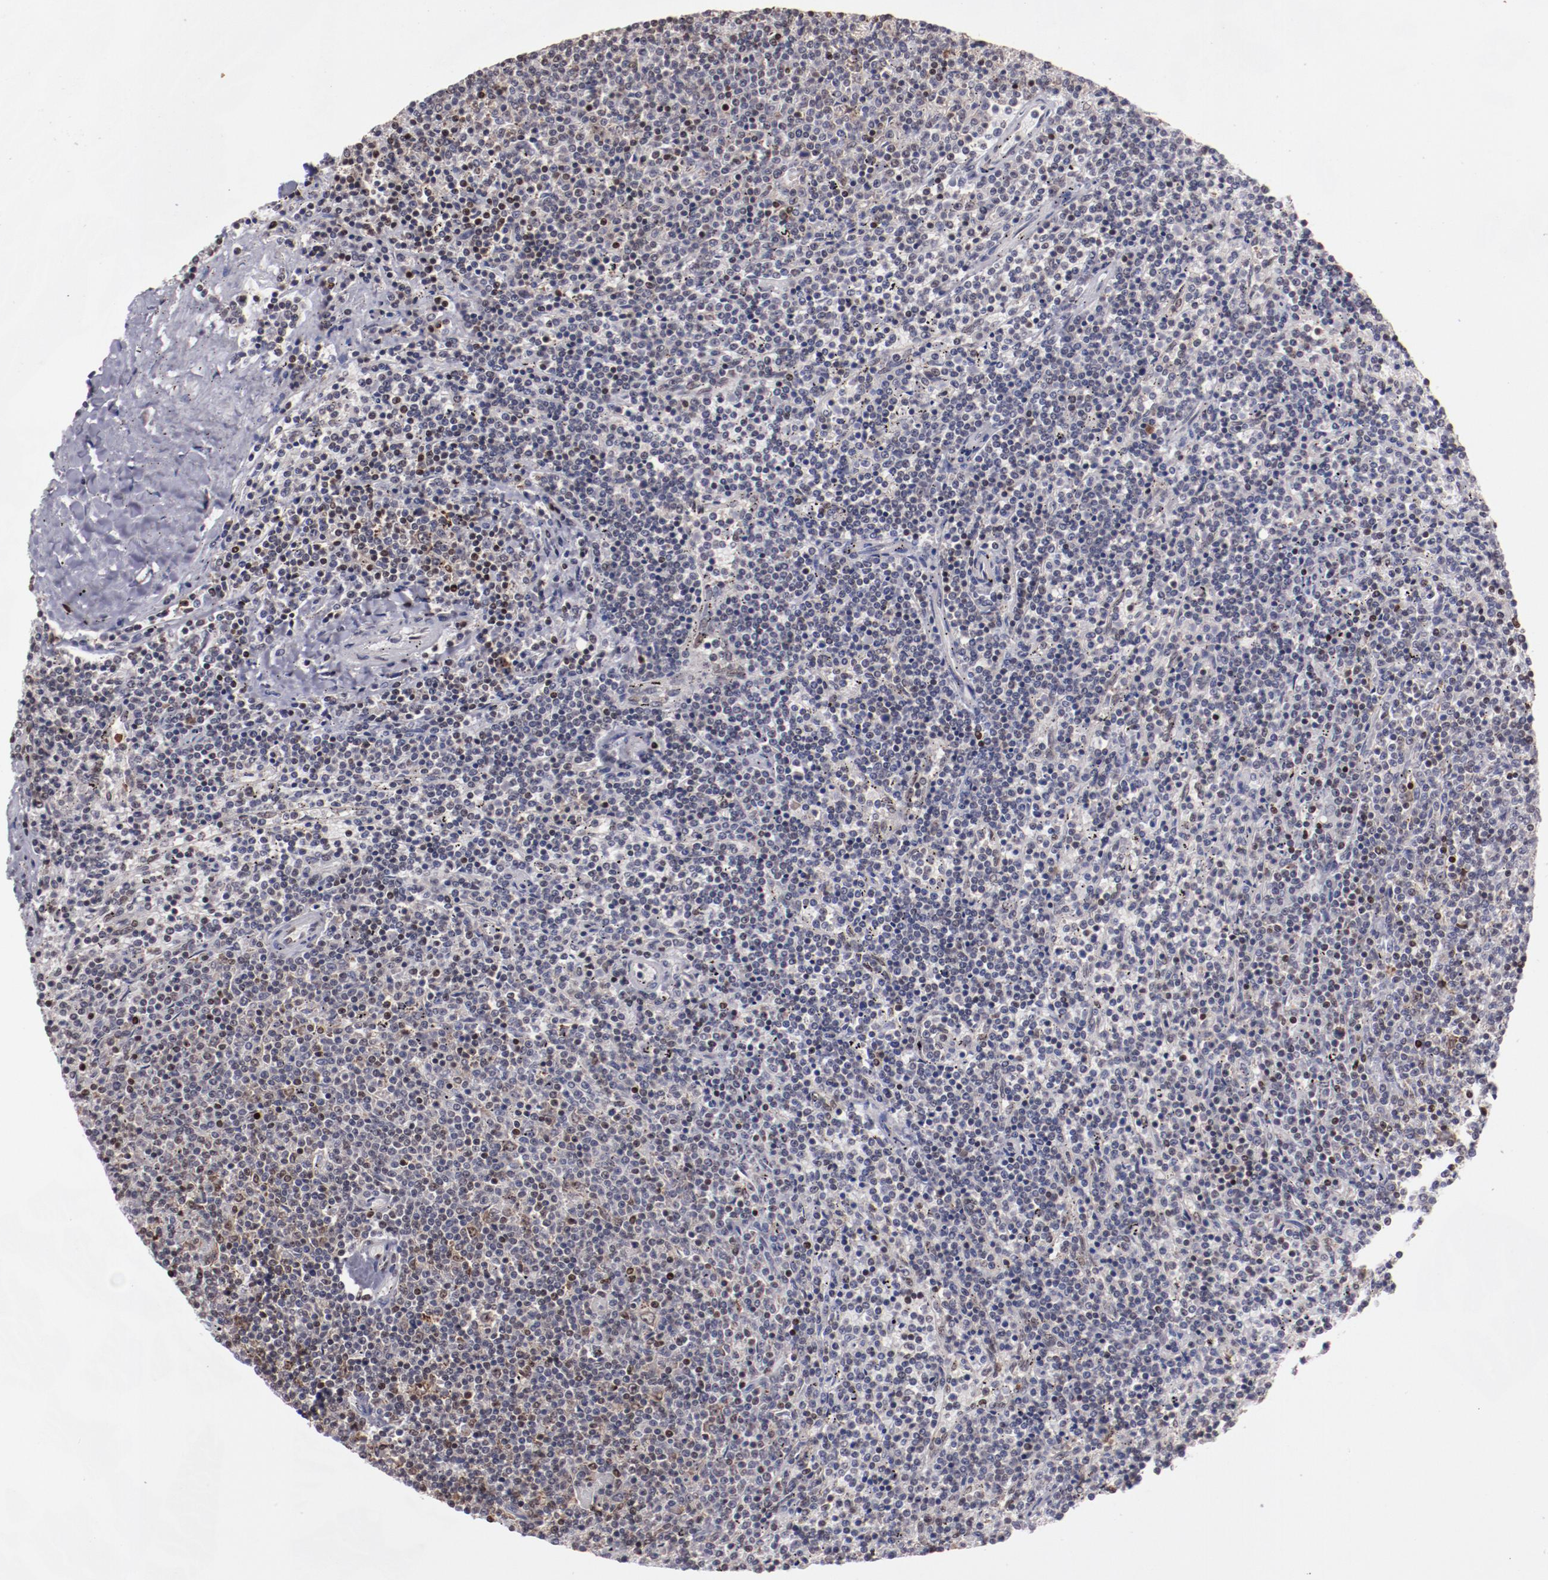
{"staining": {"intensity": "weak", "quantity": "<25%", "location": "nuclear"}, "tissue": "lymphoma", "cell_type": "Tumor cells", "image_type": "cancer", "snomed": [{"axis": "morphology", "description": "Malignant lymphoma, non-Hodgkin's type, Low grade"}, {"axis": "topography", "description": "Spleen"}], "caption": "Protein analysis of malignant lymphoma, non-Hodgkin's type (low-grade) displays no significant staining in tumor cells.", "gene": "DDX24", "patient": {"sex": "female", "age": 50}}